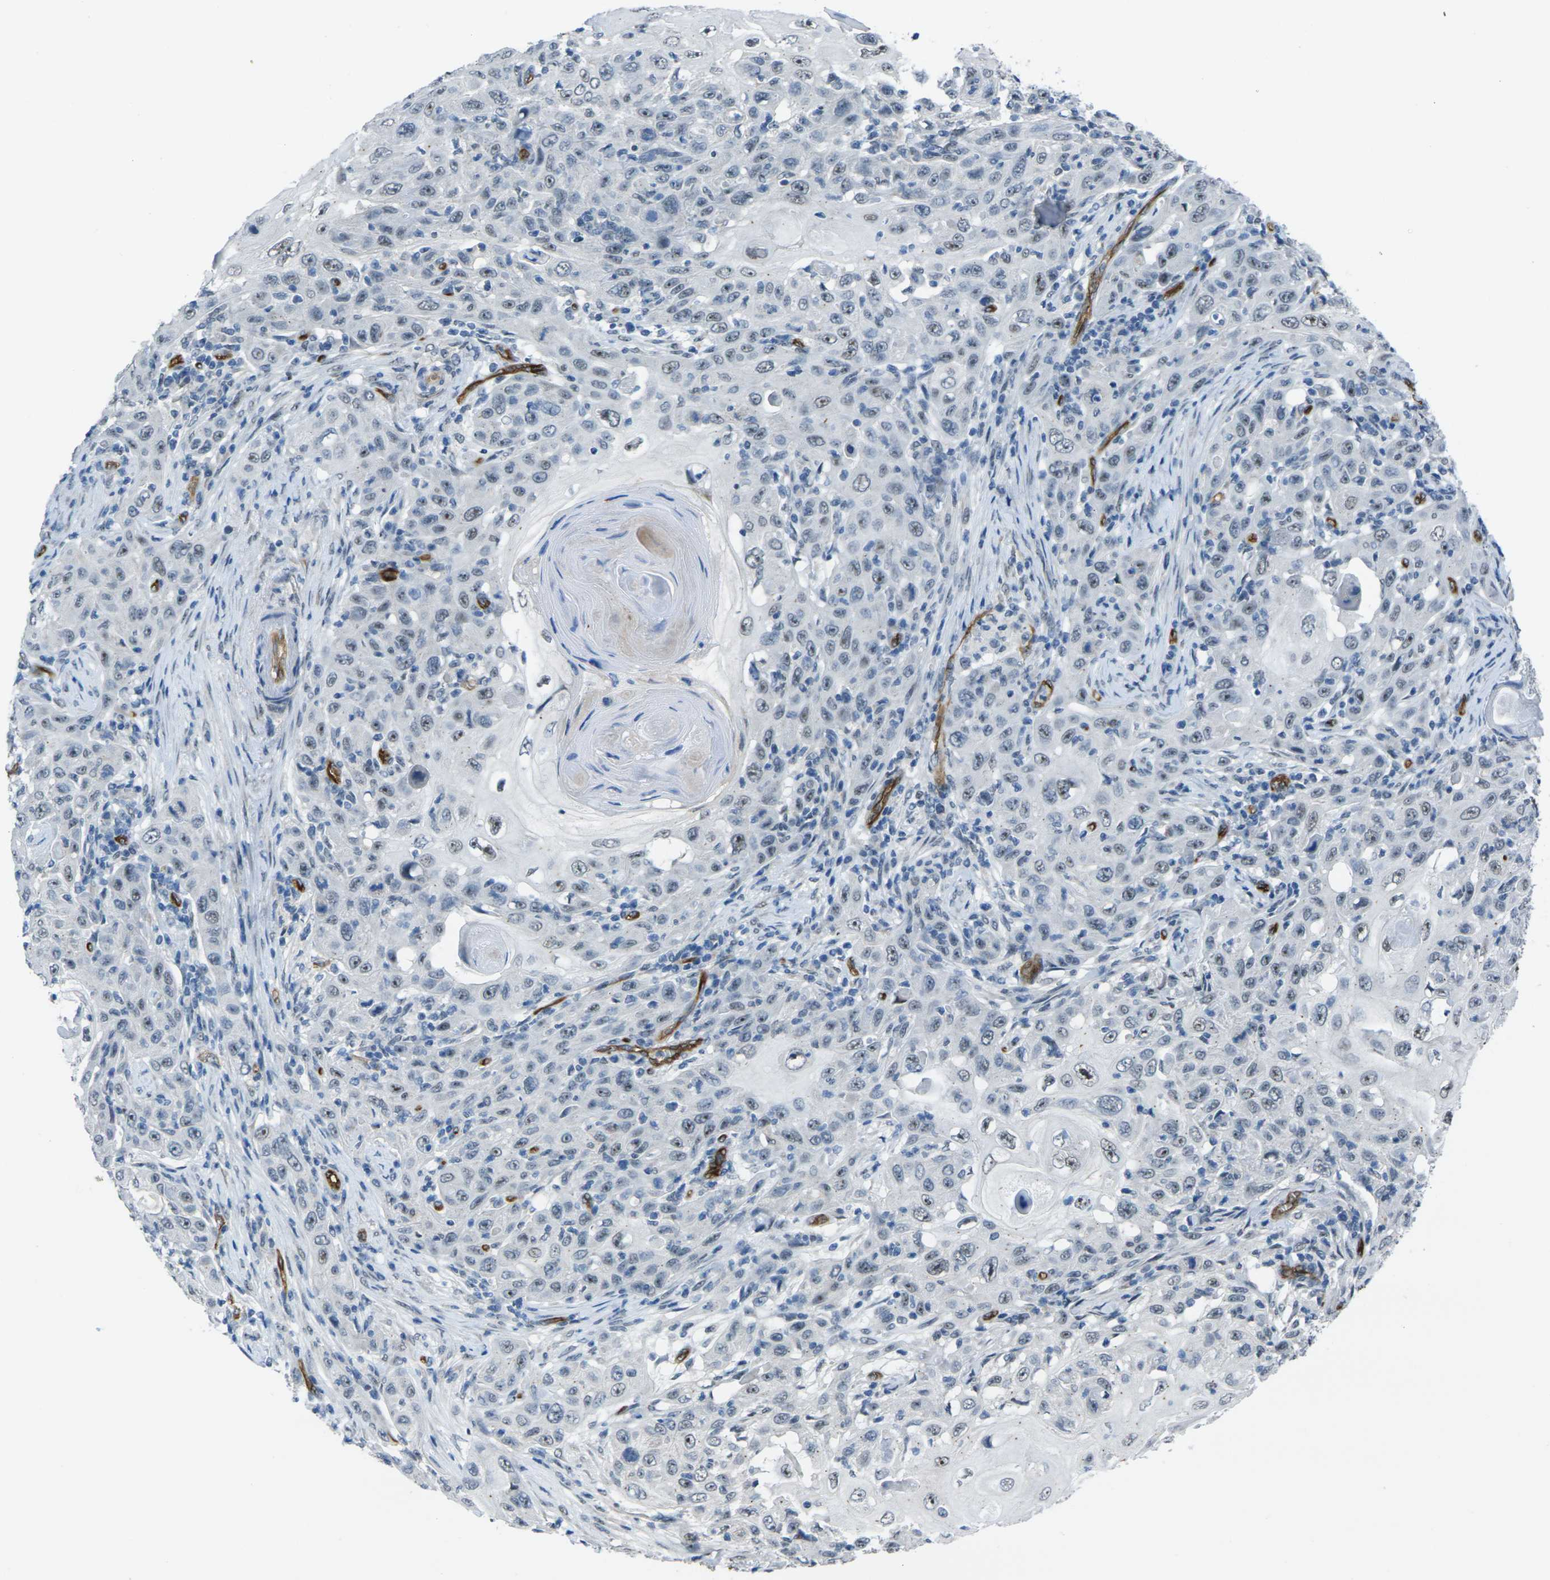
{"staining": {"intensity": "moderate", "quantity": "<25%", "location": "nuclear"}, "tissue": "skin cancer", "cell_type": "Tumor cells", "image_type": "cancer", "snomed": [{"axis": "morphology", "description": "Squamous cell carcinoma, NOS"}, {"axis": "topography", "description": "Skin"}], "caption": "High-magnification brightfield microscopy of skin cancer (squamous cell carcinoma) stained with DAB (3,3'-diaminobenzidine) (brown) and counterstained with hematoxylin (blue). tumor cells exhibit moderate nuclear expression is appreciated in approximately<25% of cells.", "gene": "HSPA12B", "patient": {"sex": "female", "age": 88}}